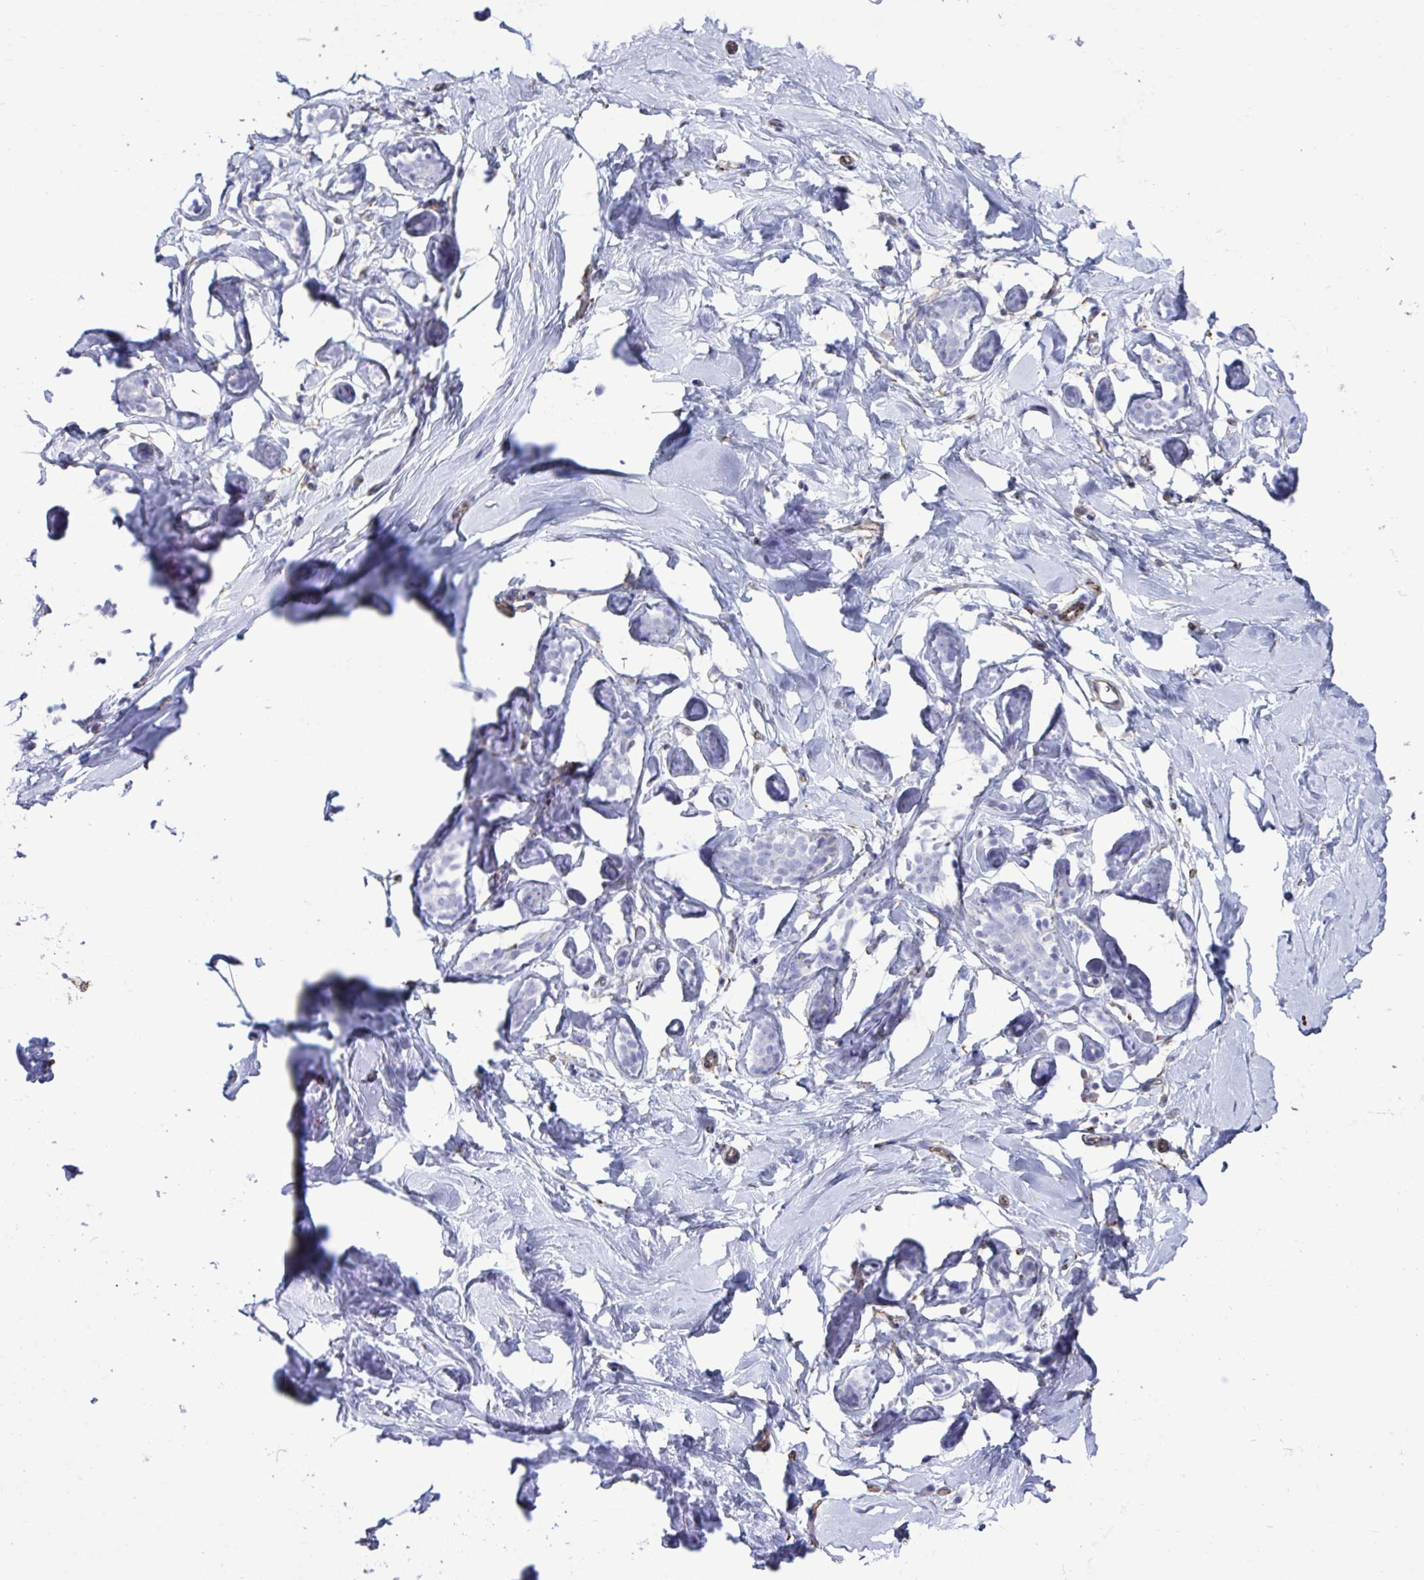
{"staining": {"intensity": "negative", "quantity": "none", "location": "none"}, "tissue": "breast", "cell_type": "Adipocytes", "image_type": "normal", "snomed": [{"axis": "morphology", "description": "Normal tissue, NOS"}, {"axis": "topography", "description": "Breast"}], "caption": "Immunohistochemistry histopathology image of normal human breast stained for a protein (brown), which reveals no expression in adipocytes. (Brightfield microscopy of DAB IHC at high magnification).", "gene": "TMEM86B", "patient": {"sex": "female", "age": 32}}